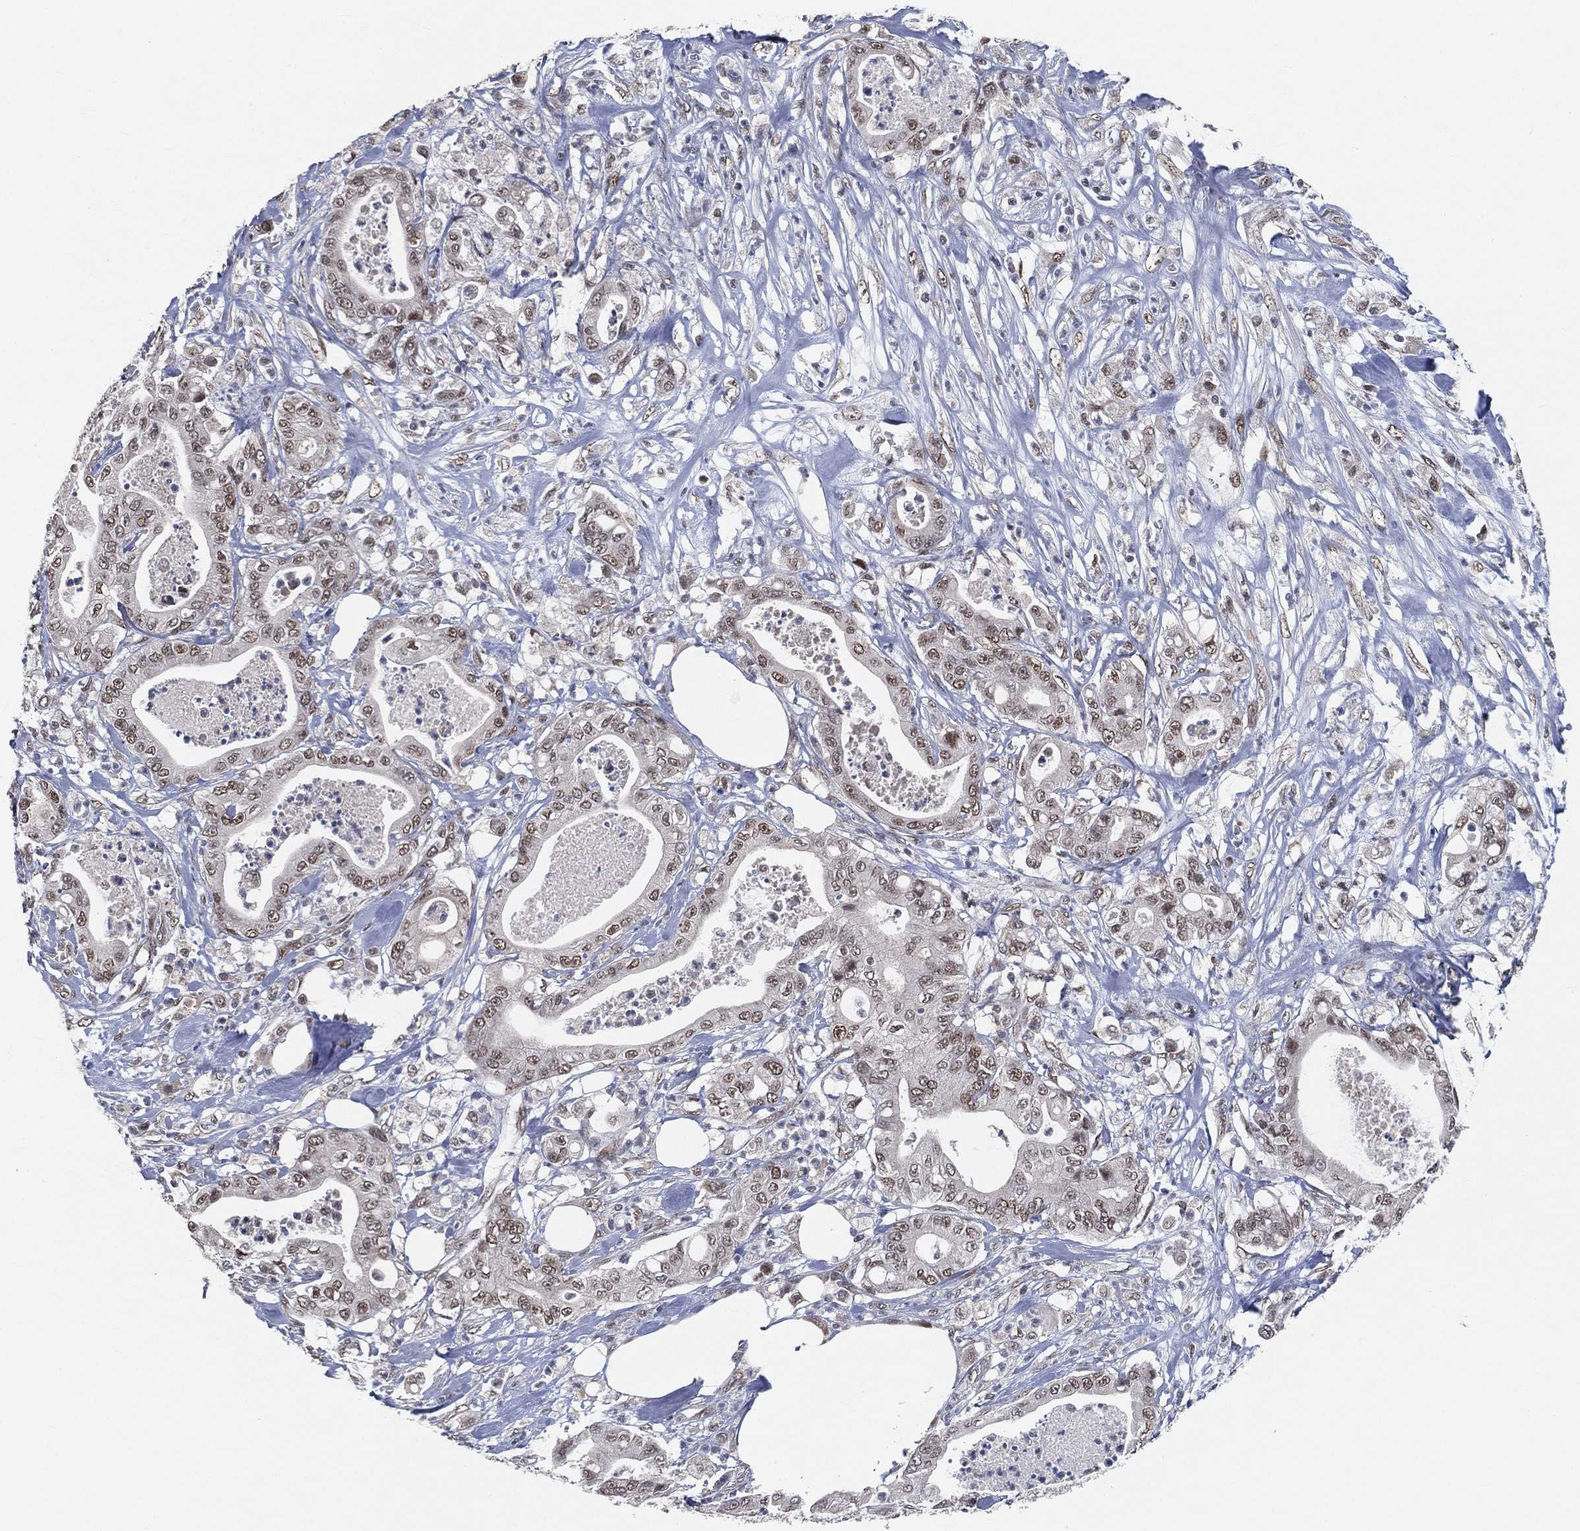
{"staining": {"intensity": "weak", "quantity": "<25%", "location": "nuclear"}, "tissue": "pancreatic cancer", "cell_type": "Tumor cells", "image_type": "cancer", "snomed": [{"axis": "morphology", "description": "Adenocarcinoma, NOS"}, {"axis": "topography", "description": "Pancreas"}], "caption": "This micrograph is of pancreatic adenocarcinoma stained with IHC to label a protein in brown with the nuclei are counter-stained blue. There is no staining in tumor cells. (Stains: DAB (3,3'-diaminobenzidine) immunohistochemistry (IHC) with hematoxylin counter stain, Microscopy: brightfield microscopy at high magnification).", "gene": "YLPM1", "patient": {"sex": "male", "age": 71}}